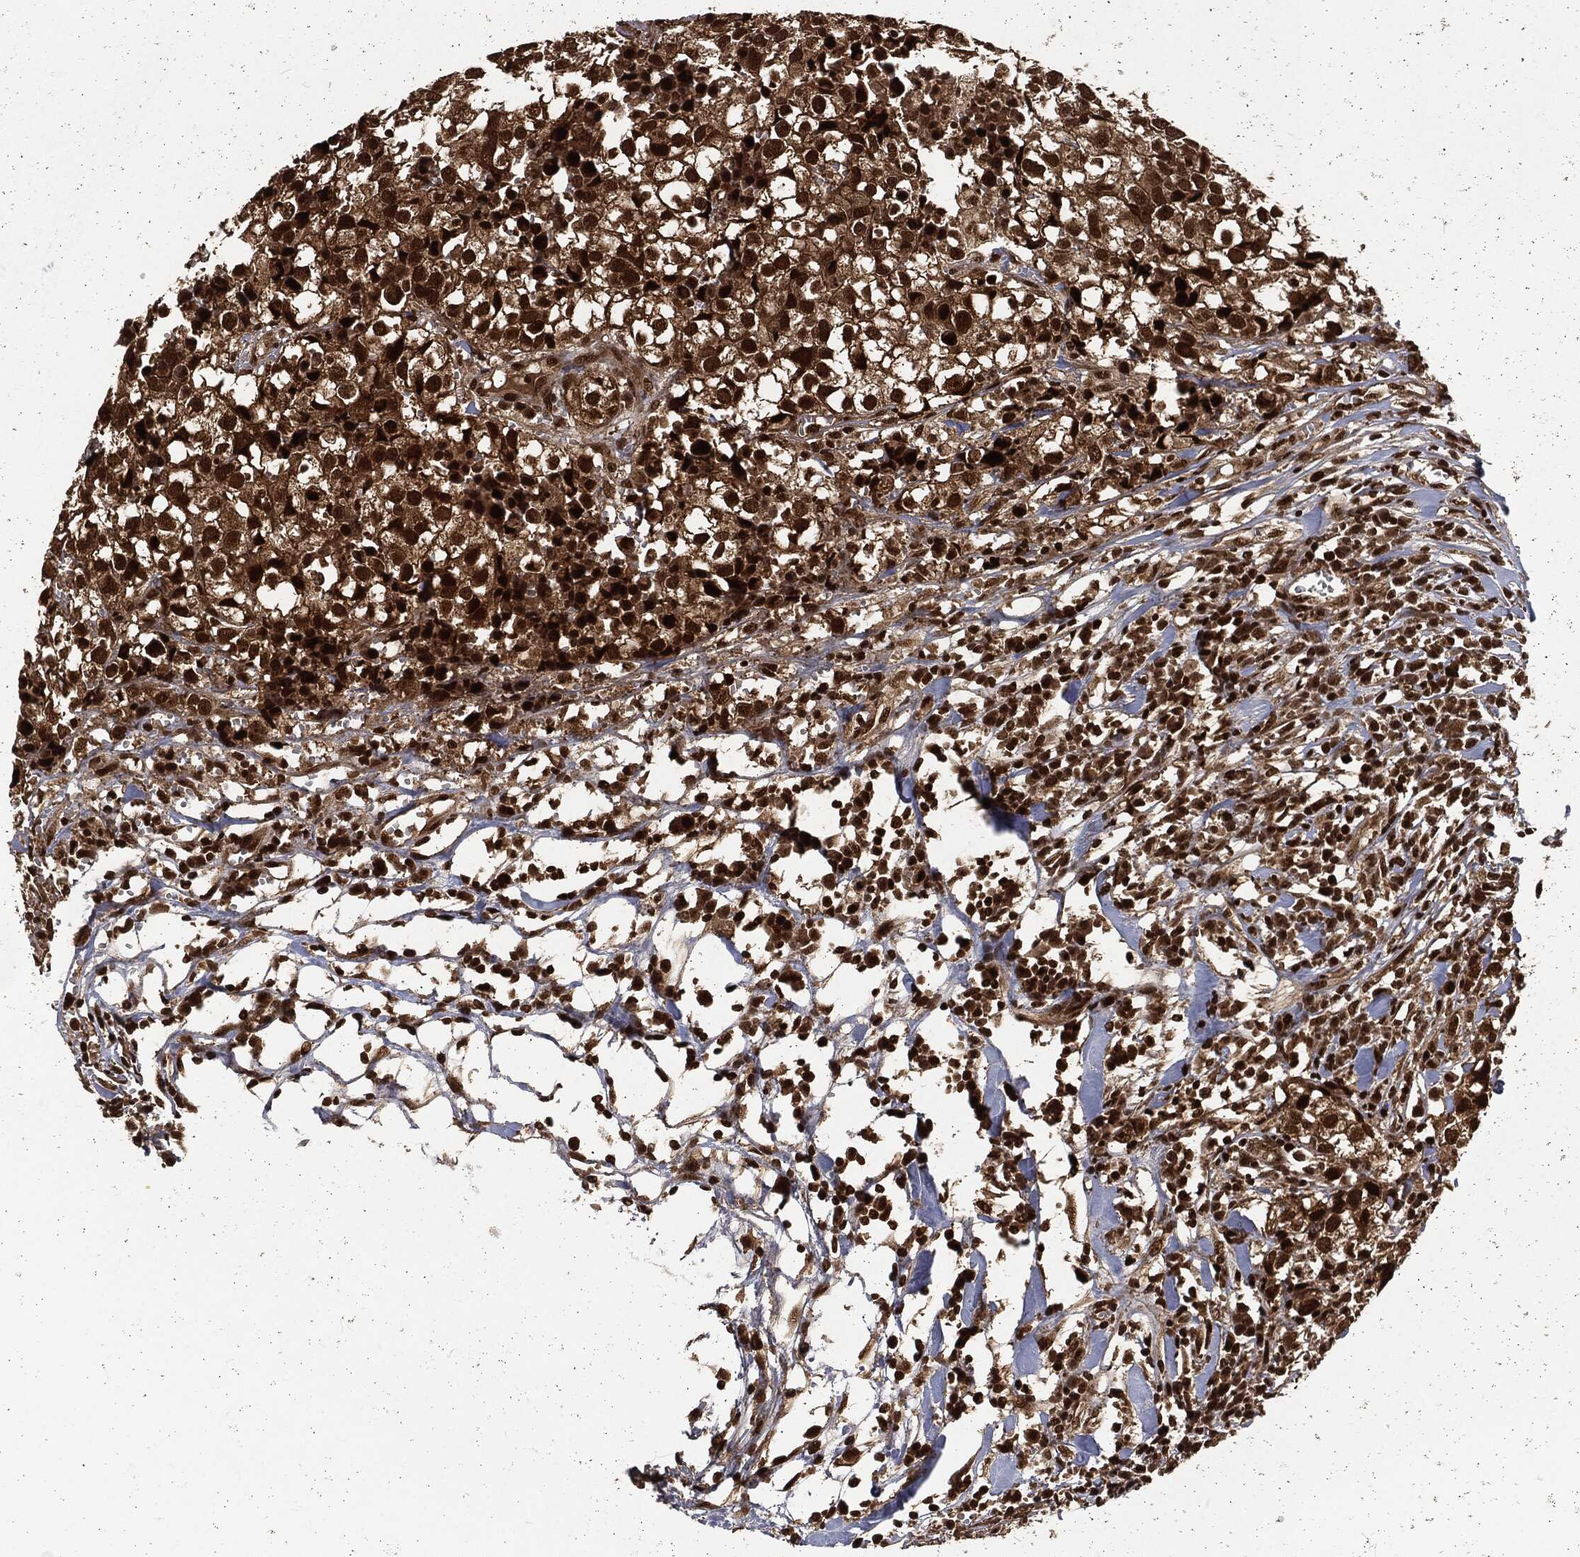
{"staining": {"intensity": "strong", "quantity": ">75%", "location": "cytoplasmic/membranous,nuclear"}, "tissue": "breast cancer", "cell_type": "Tumor cells", "image_type": "cancer", "snomed": [{"axis": "morphology", "description": "Duct carcinoma"}, {"axis": "topography", "description": "Breast"}], "caption": "Breast cancer stained with a protein marker exhibits strong staining in tumor cells.", "gene": "NGRN", "patient": {"sex": "female", "age": 30}}